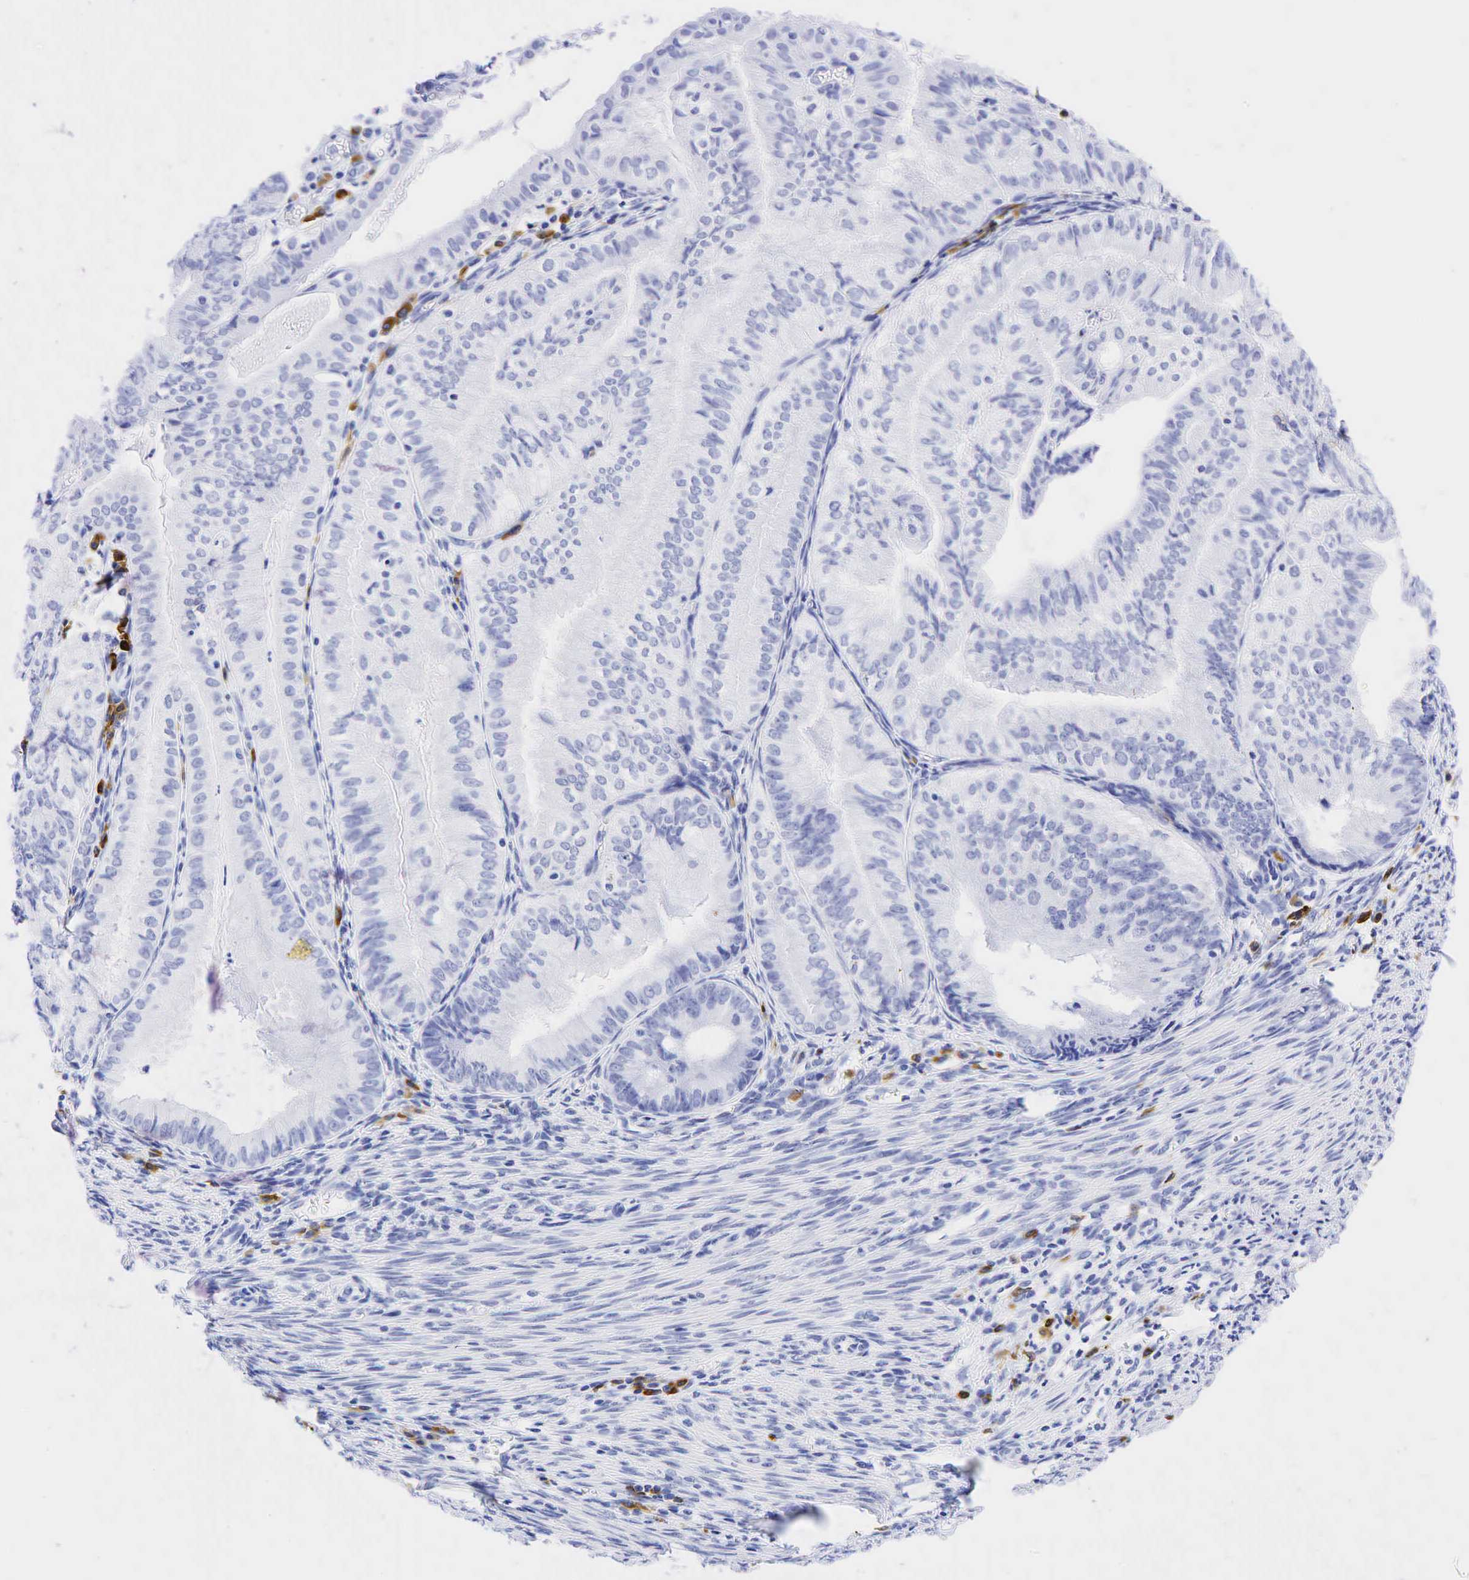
{"staining": {"intensity": "negative", "quantity": "none", "location": "none"}, "tissue": "endometrial cancer", "cell_type": "Tumor cells", "image_type": "cancer", "snomed": [{"axis": "morphology", "description": "Adenocarcinoma, NOS"}, {"axis": "topography", "description": "Endometrium"}], "caption": "Adenocarcinoma (endometrial) was stained to show a protein in brown. There is no significant positivity in tumor cells. (Immunohistochemistry, brightfield microscopy, high magnification).", "gene": "CD79A", "patient": {"sex": "female", "age": 66}}